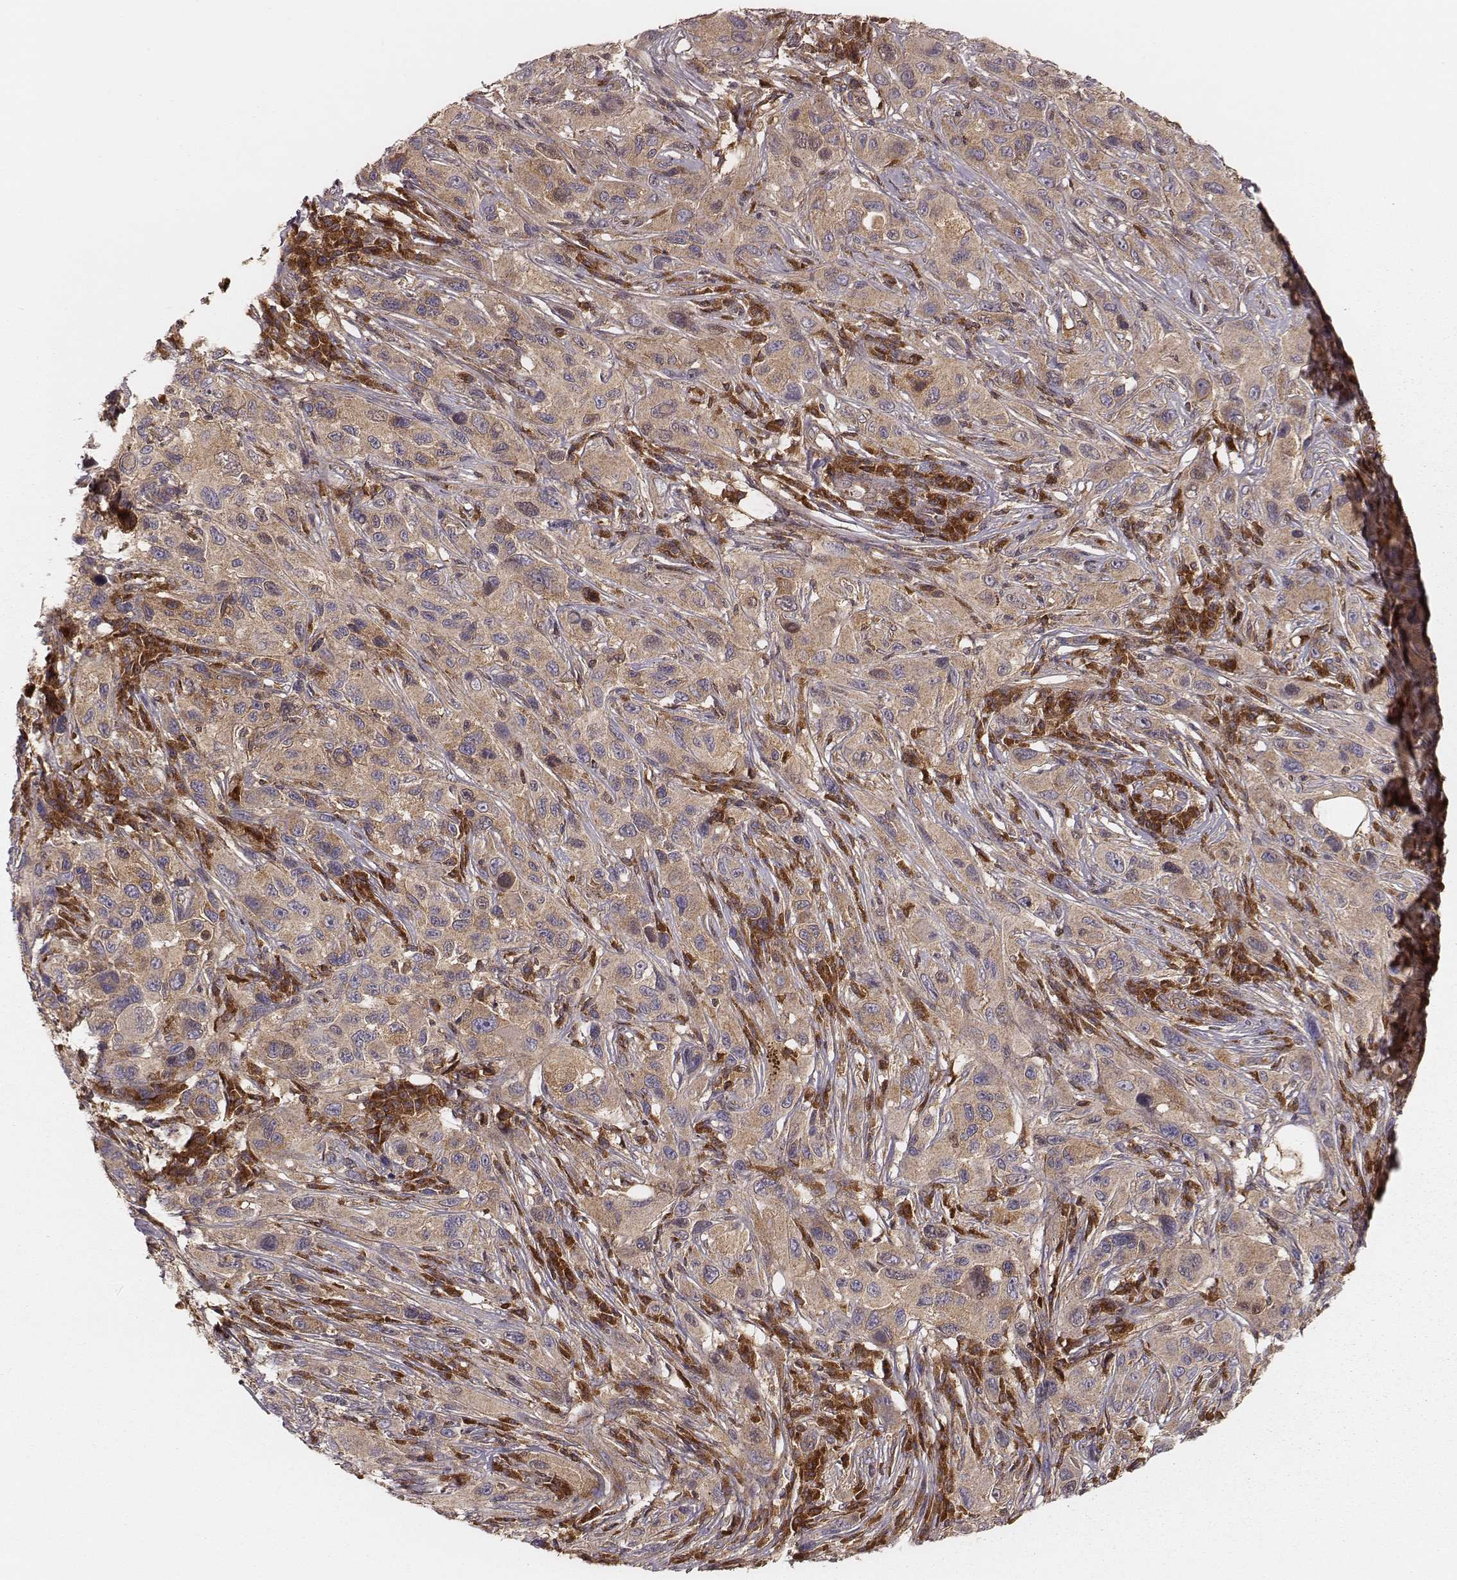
{"staining": {"intensity": "weak", "quantity": ">75%", "location": "cytoplasmic/membranous"}, "tissue": "melanoma", "cell_type": "Tumor cells", "image_type": "cancer", "snomed": [{"axis": "morphology", "description": "Malignant melanoma, NOS"}, {"axis": "topography", "description": "Skin"}], "caption": "A photomicrograph of human melanoma stained for a protein demonstrates weak cytoplasmic/membranous brown staining in tumor cells.", "gene": "CARS1", "patient": {"sex": "male", "age": 53}}